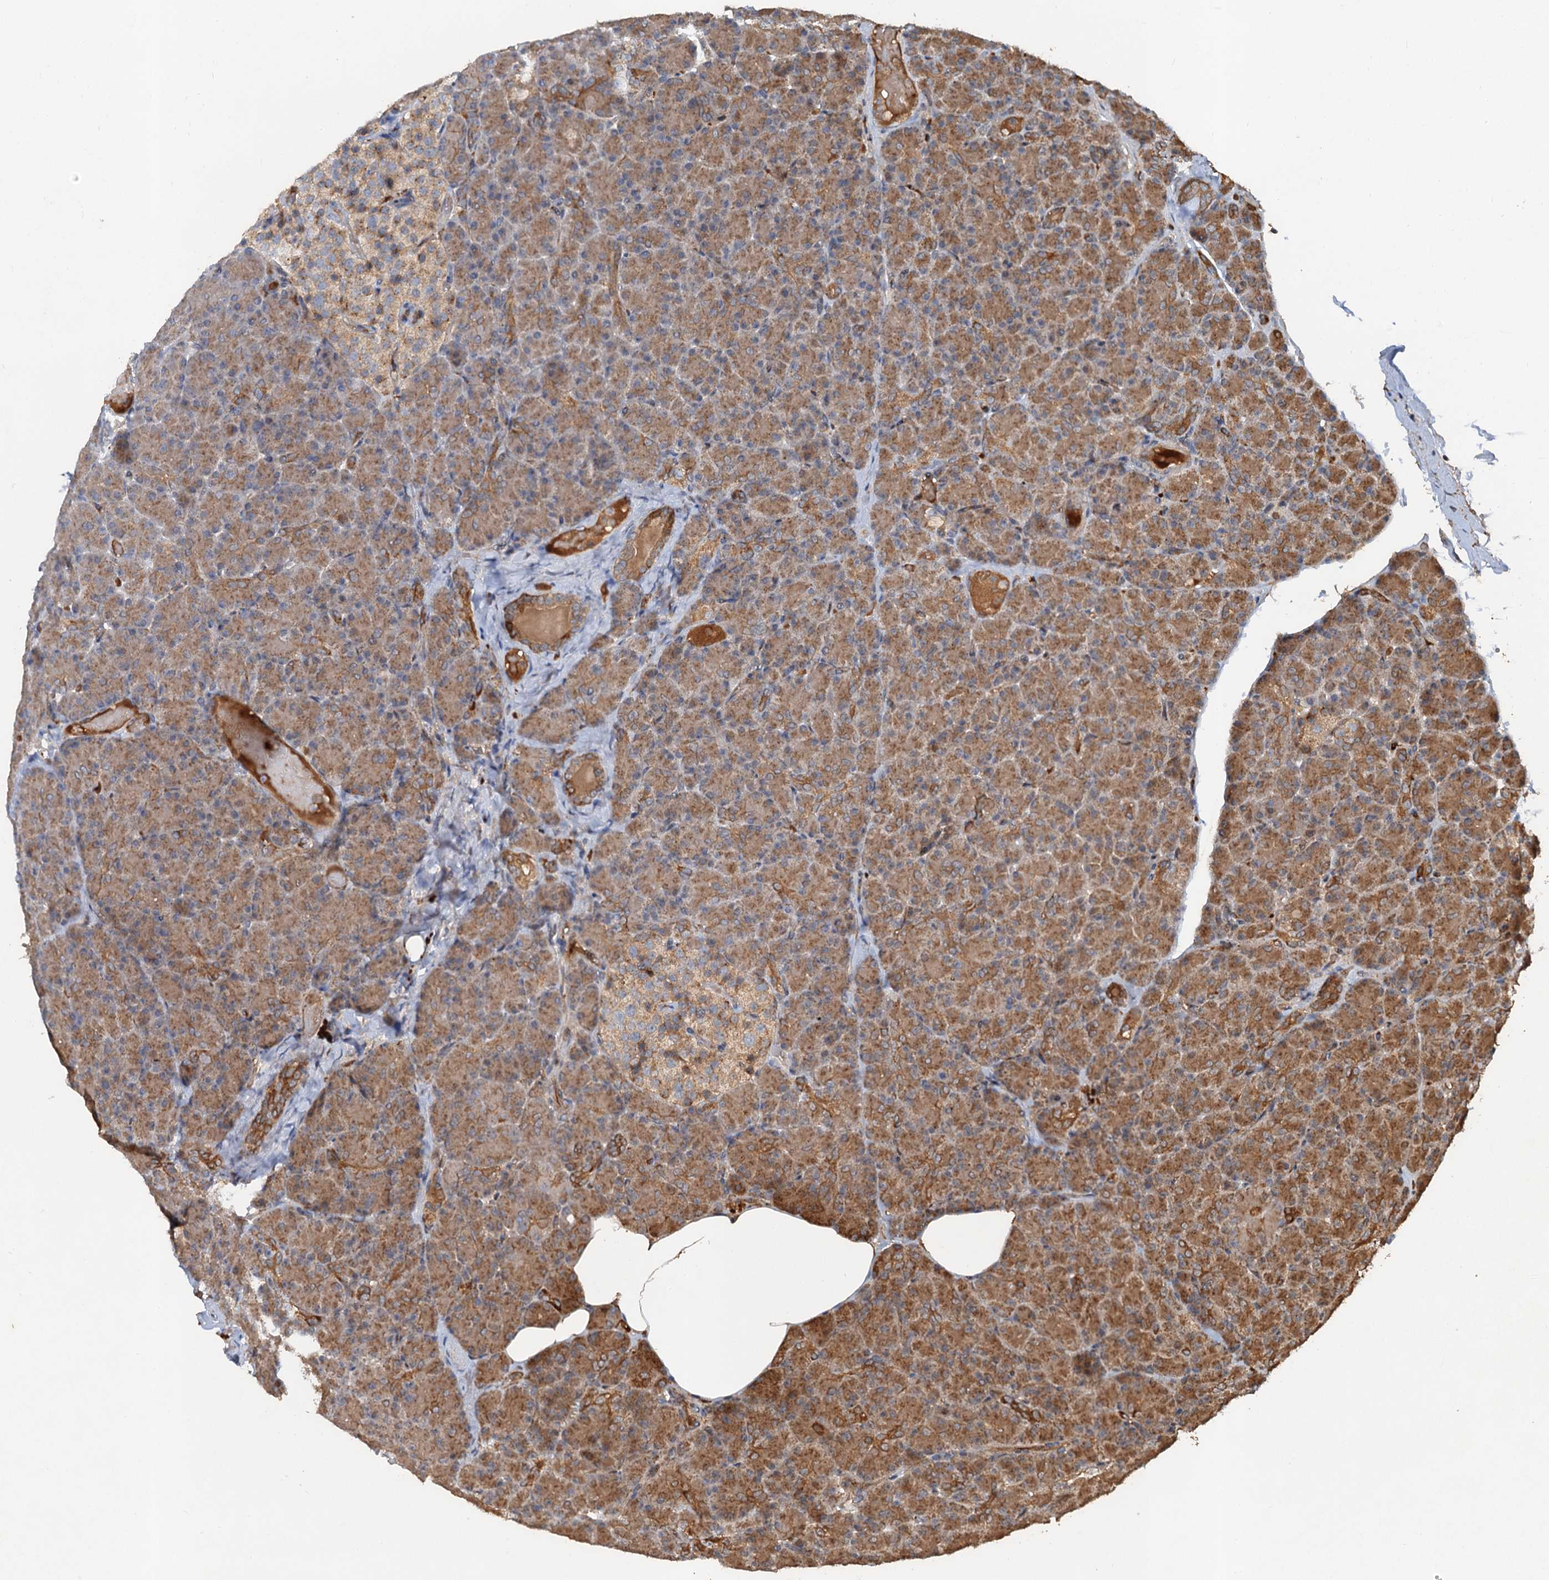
{"staining": {"intensity": "moderate", "quantity": ">75%", "location": "cytoplasmic/membranous"}, "tissue": "pancreas", "cell_type": "Exocrine glandular cells", "image_type": "normal", "snomed": [{"axis": "morphology", "description": "Normal tissue, NOS"}, {"axis": "topography", "description": "Pancreas"}], "caption": "IHC staining of unremarkable pancreas, which shows medium levels of moderate cytoplasmic/membranous positivity in approximately >75% of exocrine glandular cells indicating moderate cytoplasmic/membranous protein expression. The staining was performed using DAB (brown) for protein detection and nuclei were counterstained in hematoxylin (blue).", "gene": "DEXI", "patient": {"sex": "female", "age": 43}}